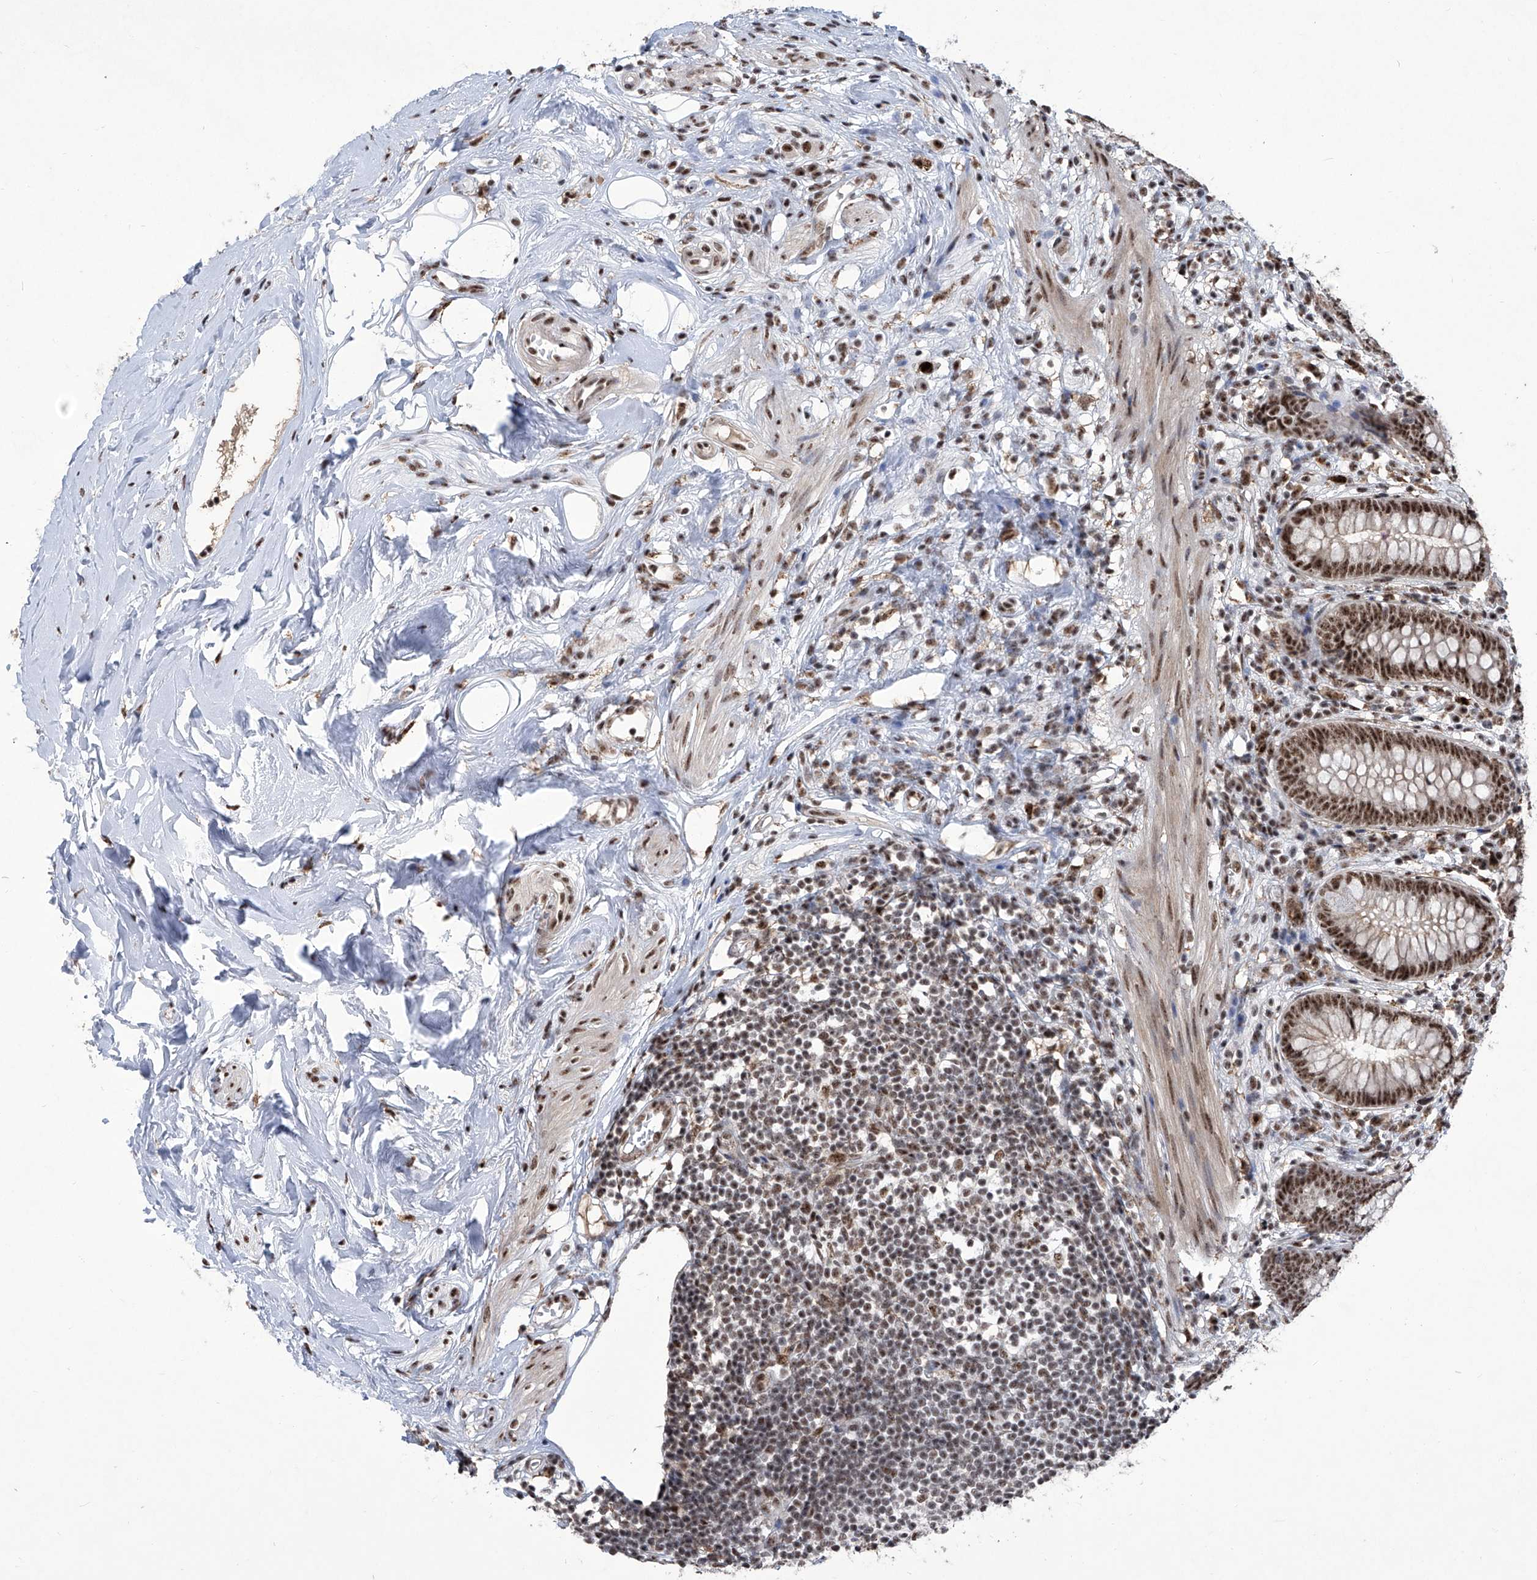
{"staining": {"intensity": "moderate", "quantity": ">75%", "location": "nuclear"}, "tissue": "appendix", "cell_type": "Glandular cells", "image_type": "normal", "snomed": [{"axis": "morphology", "description": "Normal tissue, NOS"}, {"axis": "topography", "description": "Appendix"}], "caption": "Approximately >75% of glandular cells in benign human appendix demonstrate moderate nuclear protein staining as visualized by brown immunohistochemical staining.", "gene": "FBXL4", "patient": {"sex": "female", "age": 62}}